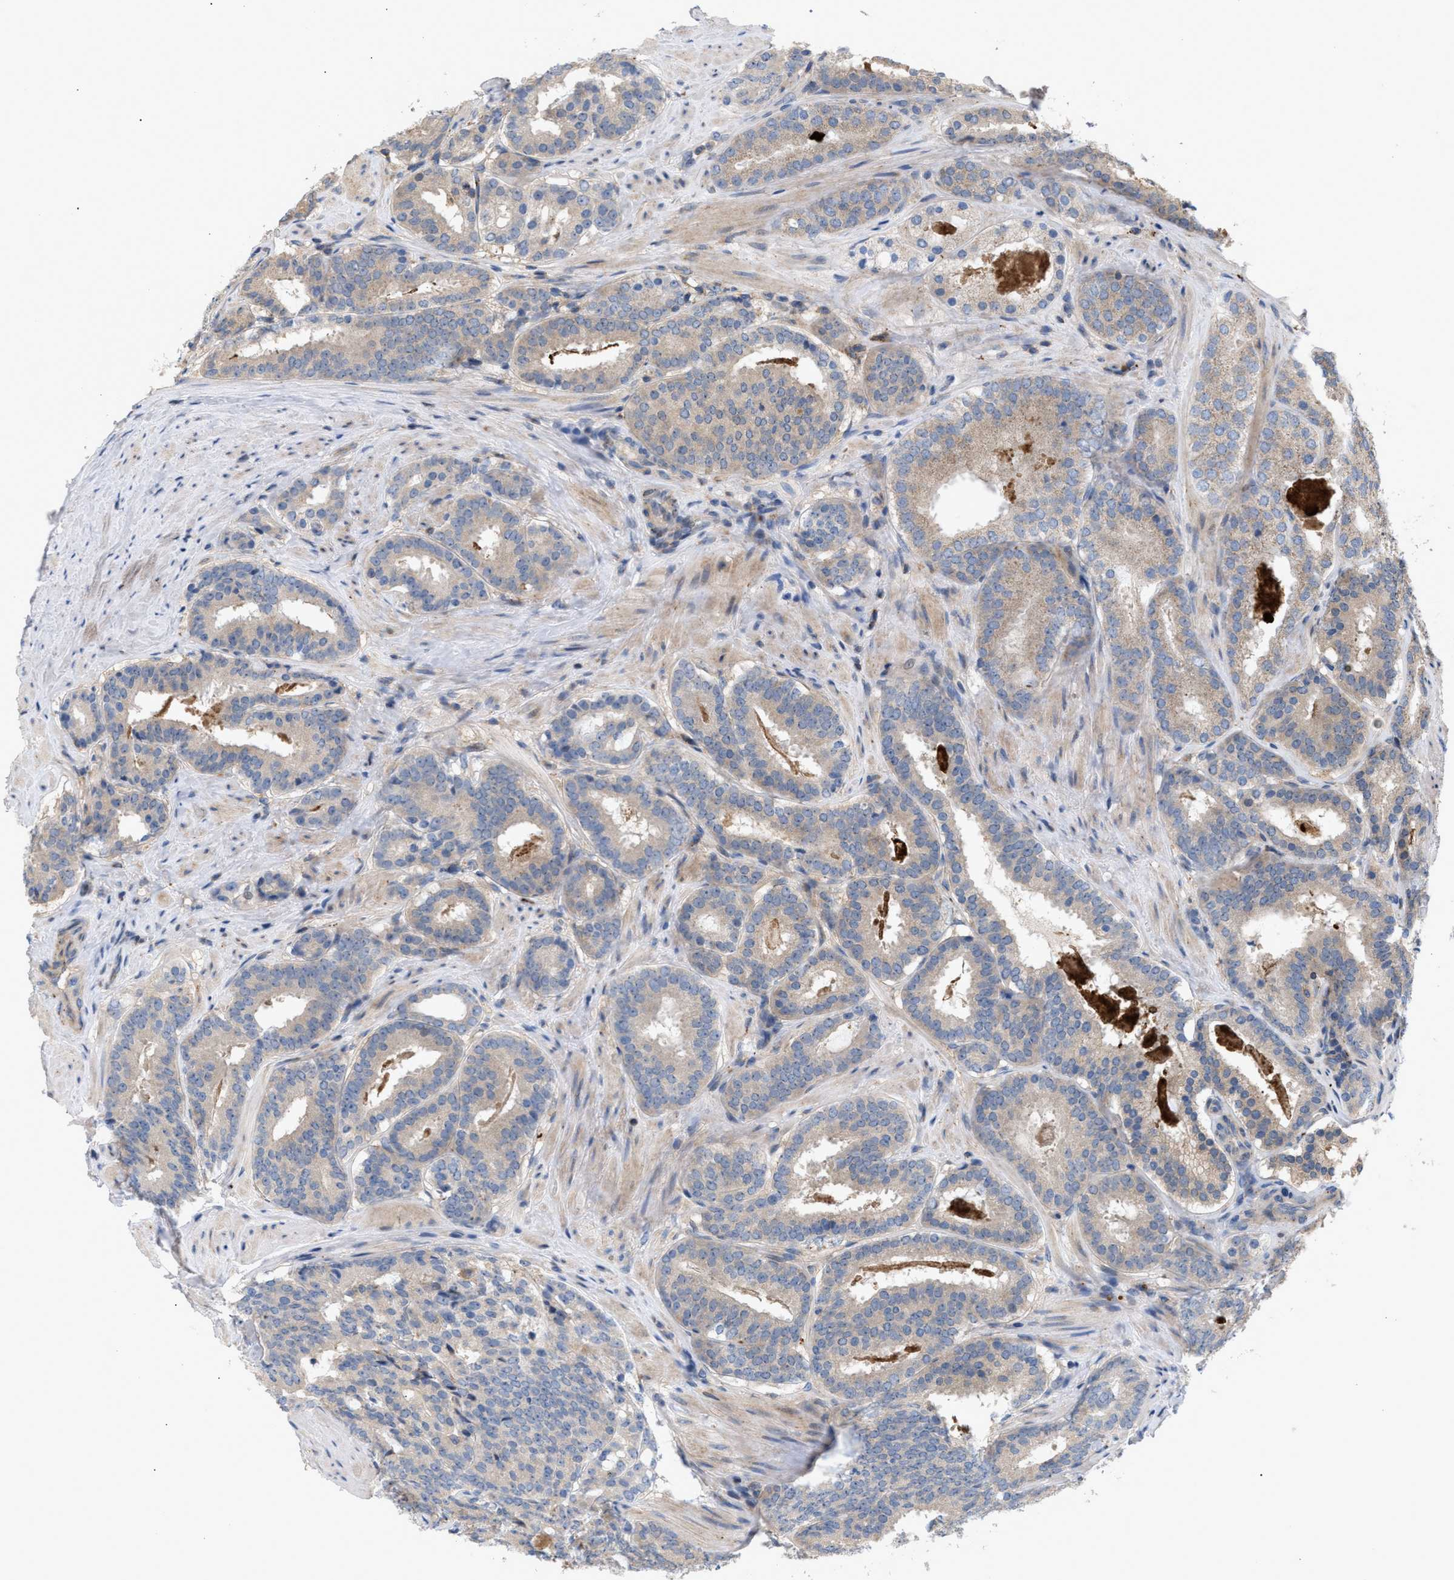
{"staining": {"intensity": "weak", "quantity": "25%-75%", "location": "cytoplasmic/membranous"}, "tissue": "prostate cancer", "cell_type": "Tumor cells", "image_type": "cancer", "snomed": [{"axis": "morphology", "description": "Adenocarcinoma, Low grade"}, {"axis": "topography", "description": "Prostate"}], "caption": "Protein staining displays weak cytoplasmic/membranous positivity in approximately 25%-75% of tumor cells in prostate cancer (low-grade adenocarcinoma).", "gene": "MBTD1", "patient": {"sex": "male", "age": 69}}